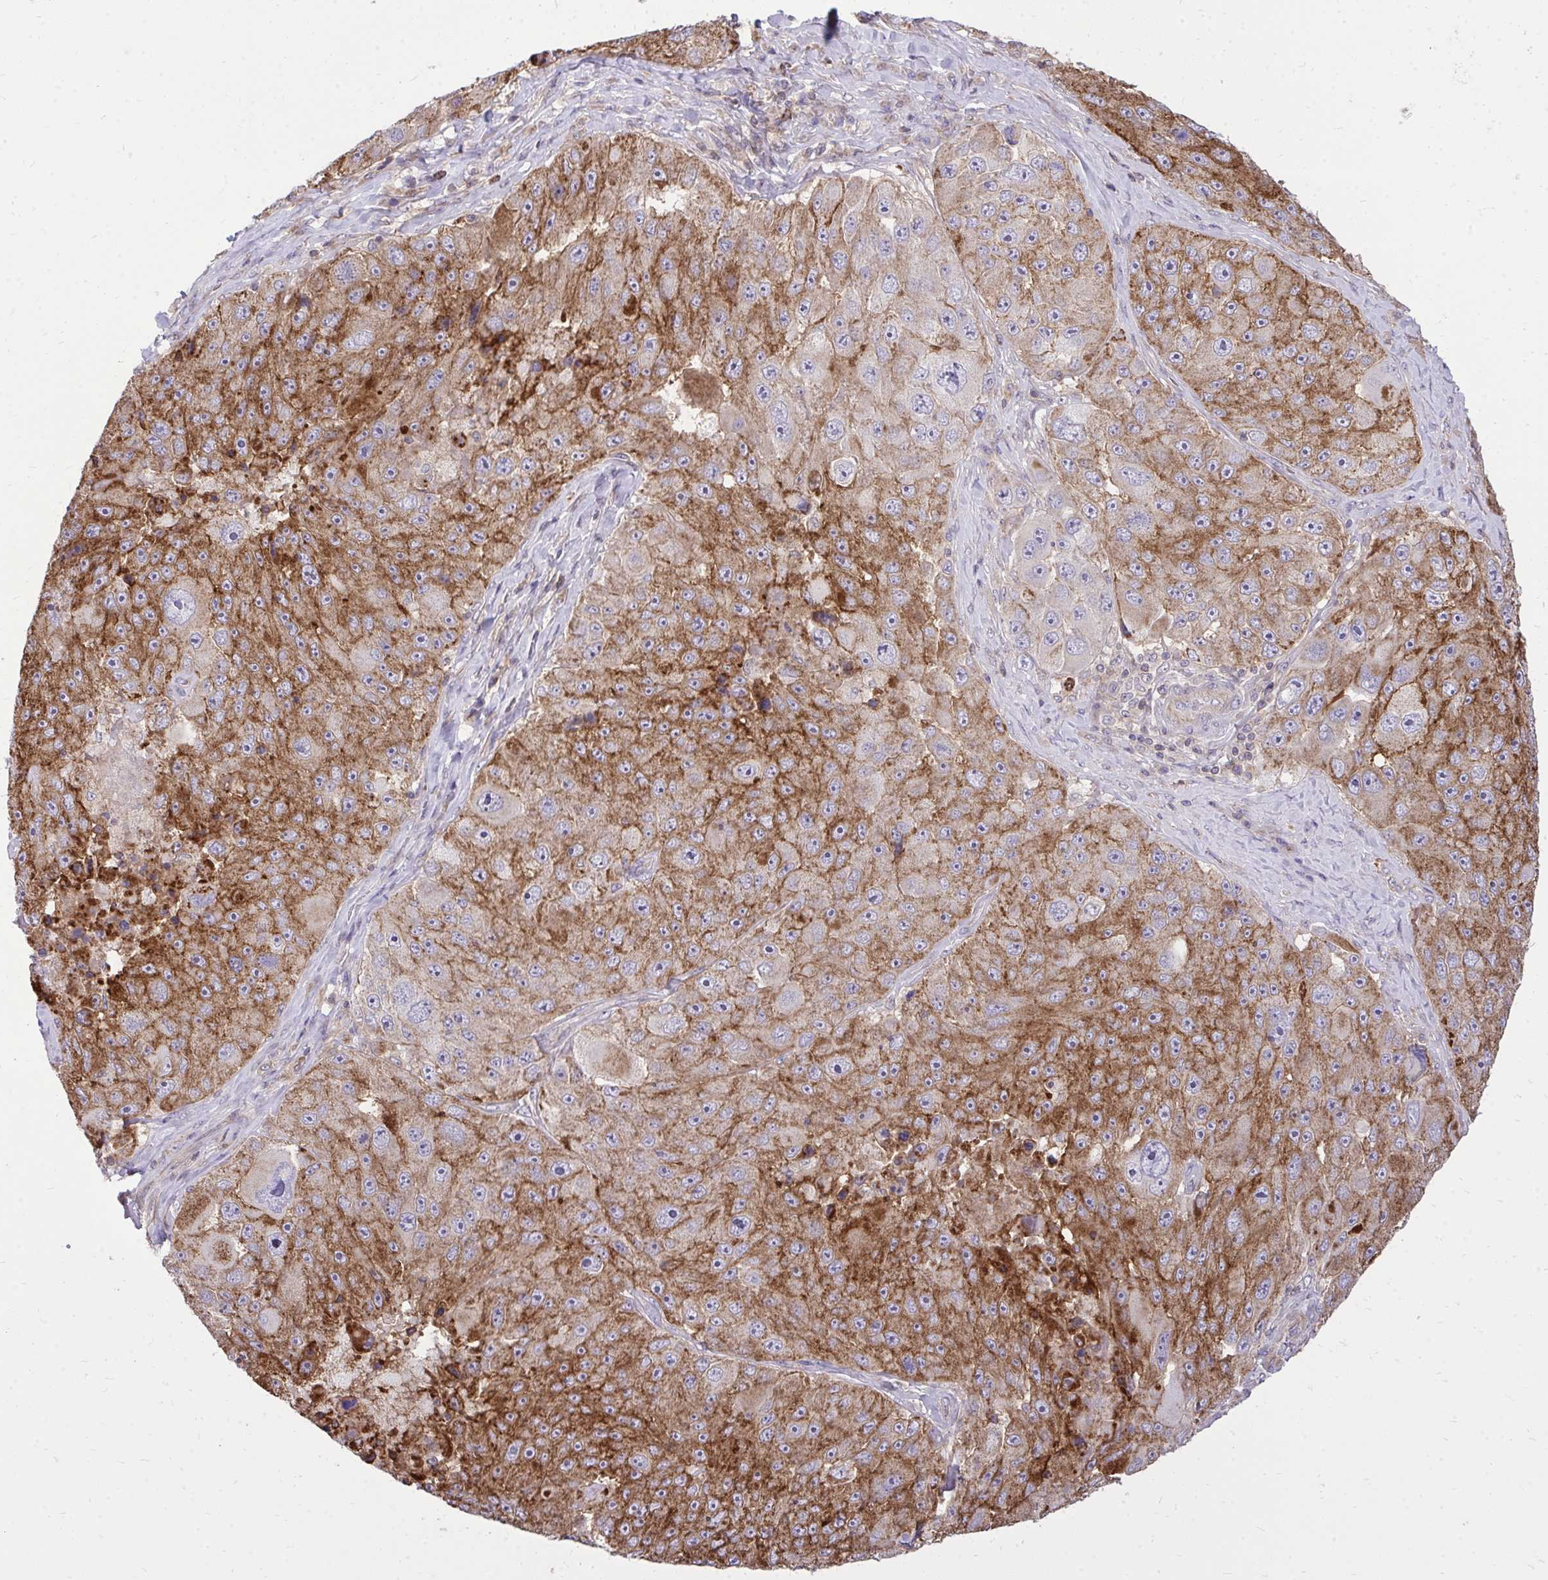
{"staining": {"intensity": "strong", "quantity": "25%-75%", "location": "cytoplasmic/membranous"}, "tissue": "melanoma", "cell_type": "Tumor cells", "image_type": "cancer", "snomed": [{"axis": "morphology", "description": "Malignant melanoma, Metastatic site"}, {"axis": "topography", "description": "Lymph node"}], "caption": "Malignant melanoma (metastatic site) tissue displays strong cytoplasmic/membranous staining in approximately 25%-75% of tumor cells, visualized by immunohistochemistry. Immunohistochemistry stains the protein of interest in brown and the nuclei are stained blue.", "gene": "SLC7A5", "patient": {"sex": "male", "age": 62}}